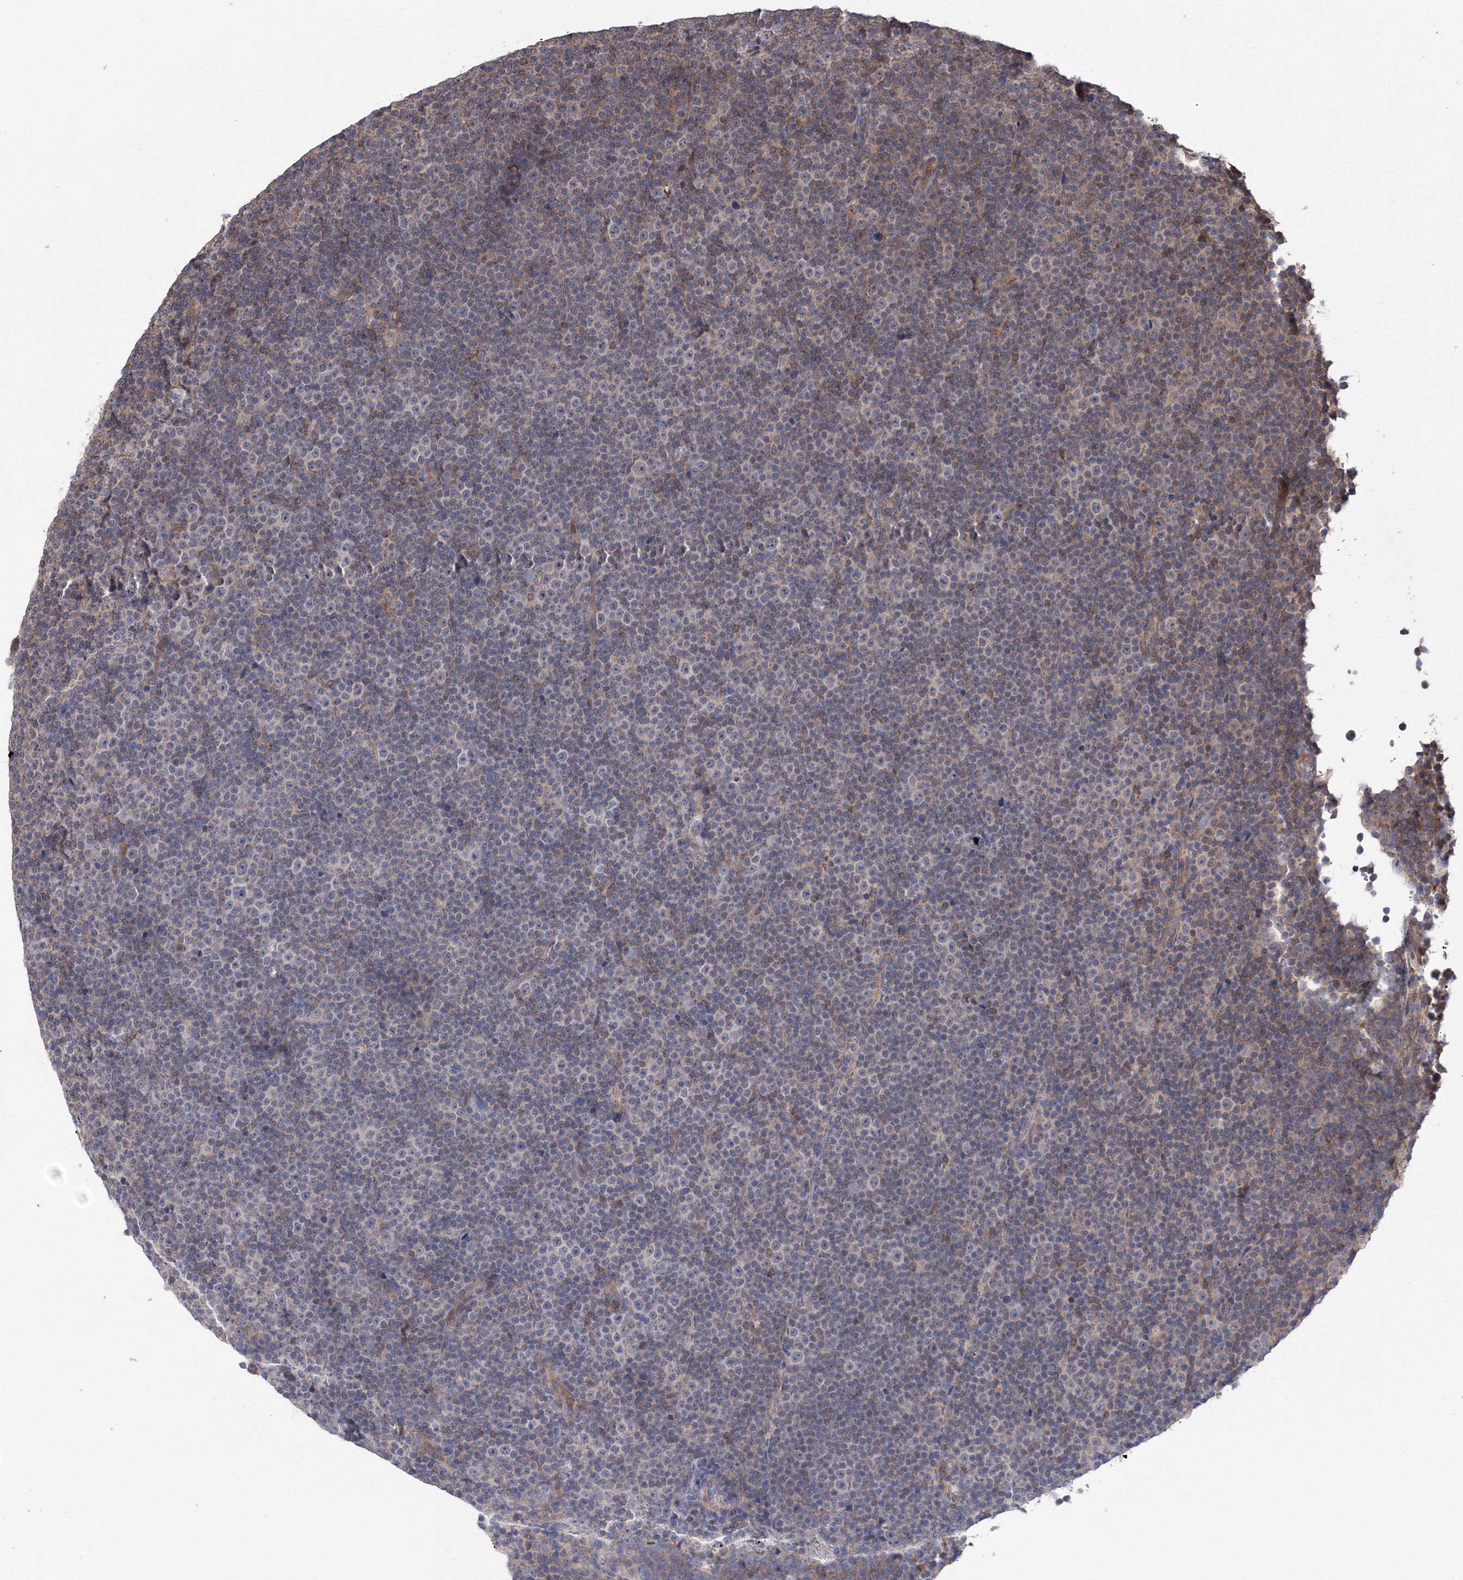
{"staining": {"intensity": "negative", "quantity": "none", "location": "none"}, "tissue": "lymphoma", "cell_type": "Tumor cells", "image_type": "cancer", "snomed": [{"axis": "morphology", "description": "Malignant lymphoma, non-Hodgkin's type, Low grade"}, {"axis": "topography", "description": "Lymph node"}], "caption": "High magnification brightfield microscopy of low-grade malignant lymphoma, non-Hodgkin's type stained with DAB (3,3'-diaminobenzidine) (brown) and counterstained with hematoxylin (blue): tumor cells show no significant staining.", "gene": "PPP2R2B", "patient": {"sex": "female", "age": 67}}